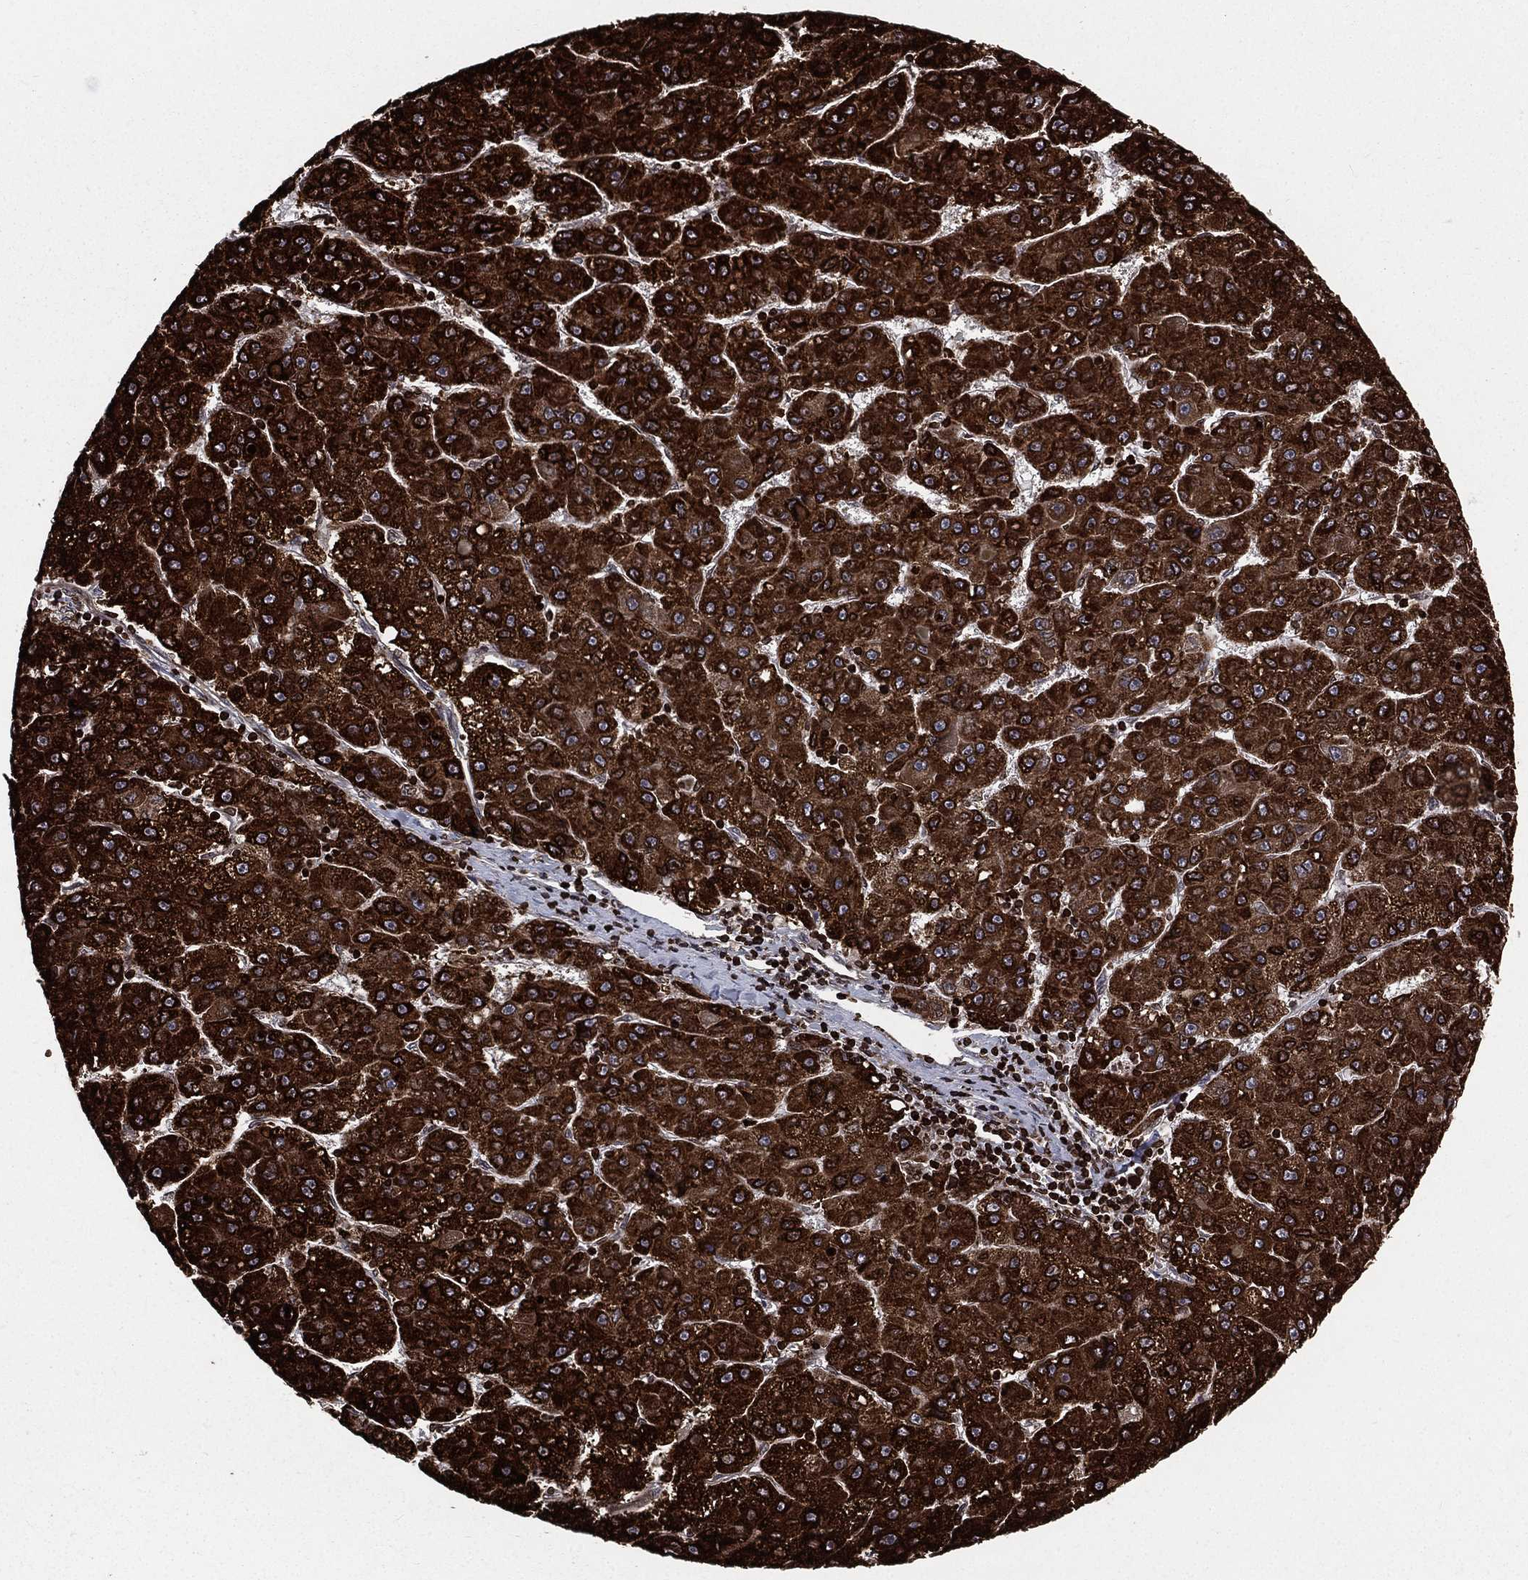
{"staining": {"intensity": "strong", "quantity": ">75%", "location": "cytoplasmic/membranous,nuclear"}, "tissue": "liver cancer", "cell_type": "Tumor cells", "image_type": "cancer", "snomed": [{"axis": "morphology", "description": "Carcinoma, Hepatocellular, NOS"}, {"axis": "topography", "description": "Liver"}], "caption": "Liver cancer (hepatocellular carcinoma) was stained to show a protein in brown. There is high levels of strong cytoplasmic/membranous and nuclear staining in about >75% of tumor cells. Using DAB (3,3'-diaminobenzidine) (brown) and hematoxylin (blue) stains, captured at high magnification using brightfield microscopy.", "gene": "LBR", "patient": {"sex": "female", "age": 82}}